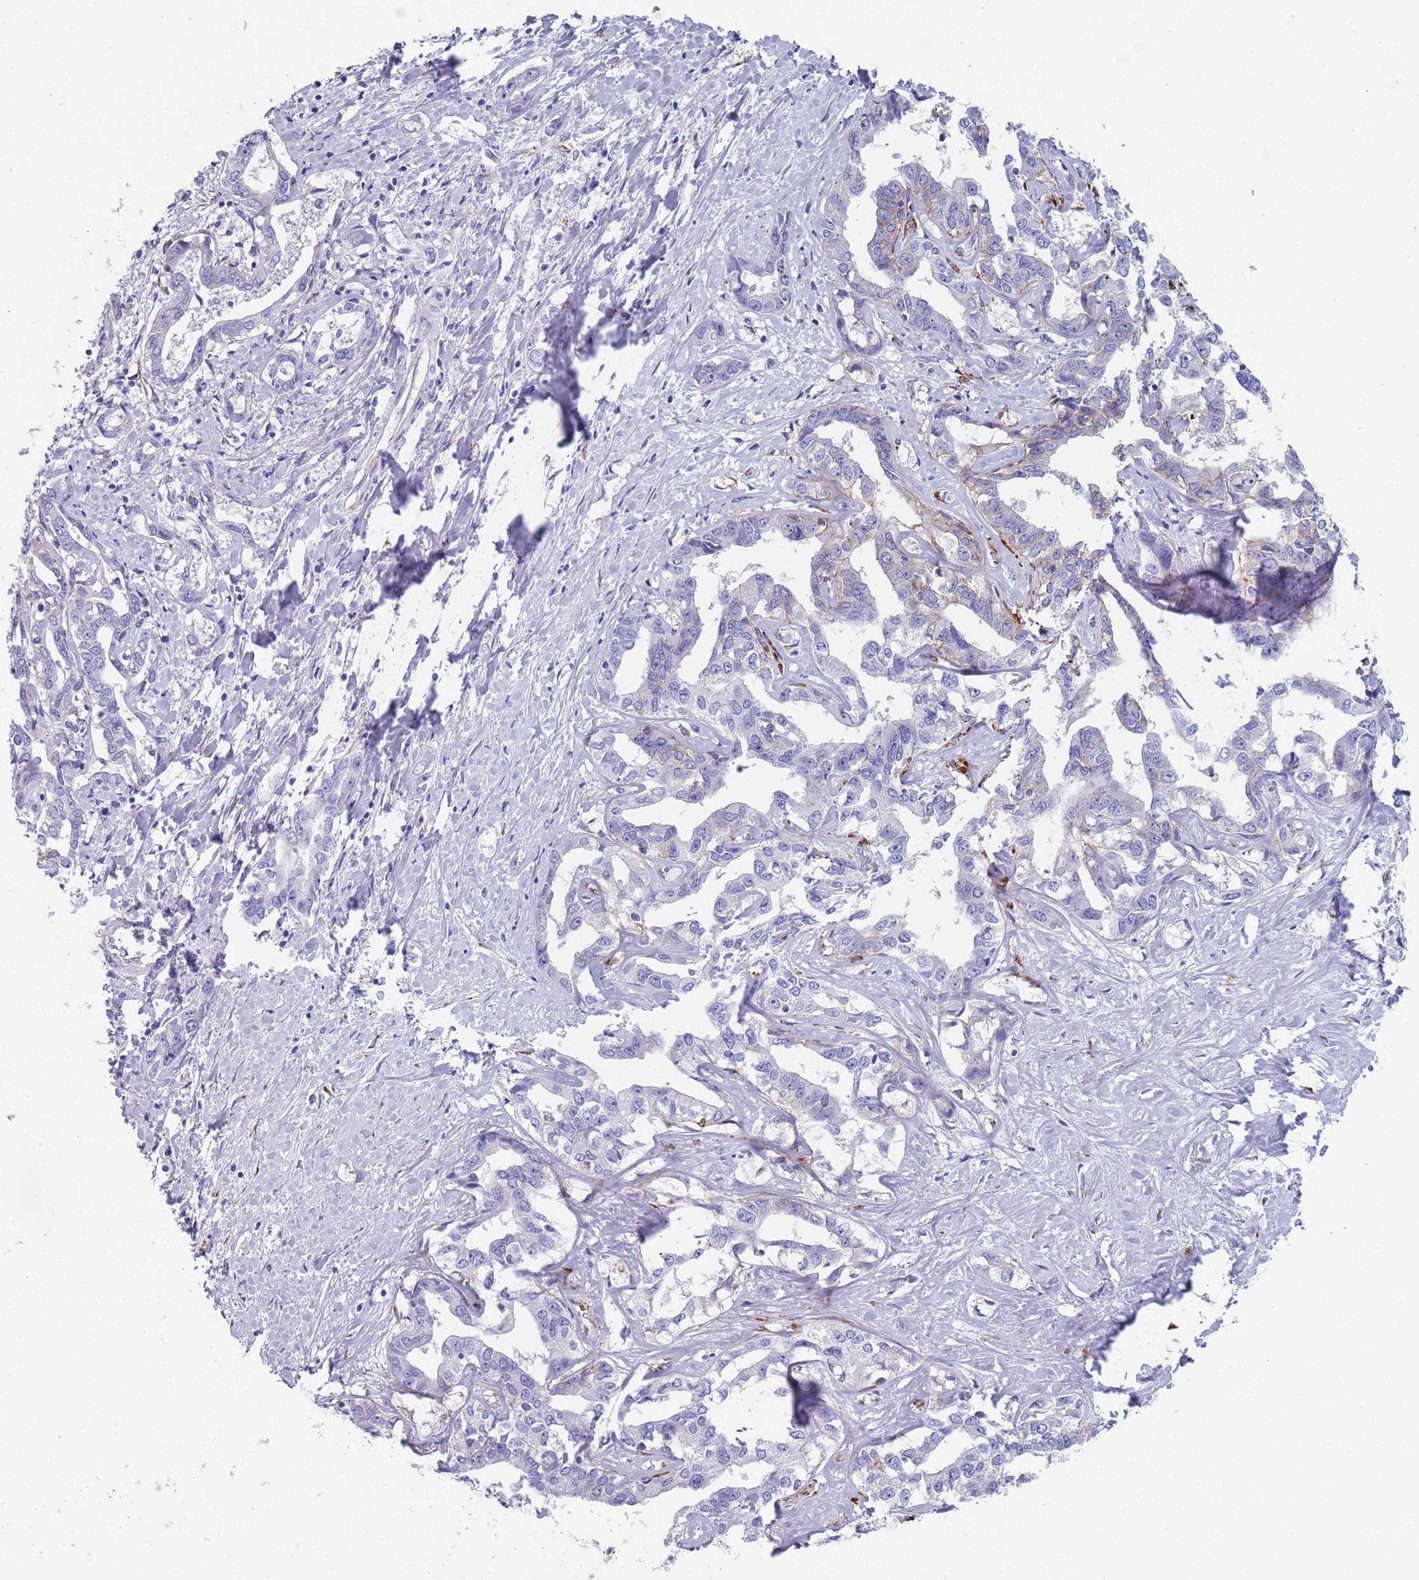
{"staining": {"intensity": "negative", "quantity": "none", "location": "none"}, "tissue": "liver cancer", "cell_type": "Tumor cells", "image_type": "cancer", "snomed": [{"axis": "morphology", "description": "Cholangiocarcinoma"}, {"axis": "topography", "description": "Liver"}], "caption": "This is a micrograph of IHC staining of liver cholangiocarcinoma, which shows no staining in tumor cells. (Brightfield microscopy of DAB (3,3'-diaminobenzidine) immunohistochemistry (IHC) at high magnification).", "gene": "PLOD1", "patient": {"sex": "male", "age": 59}}